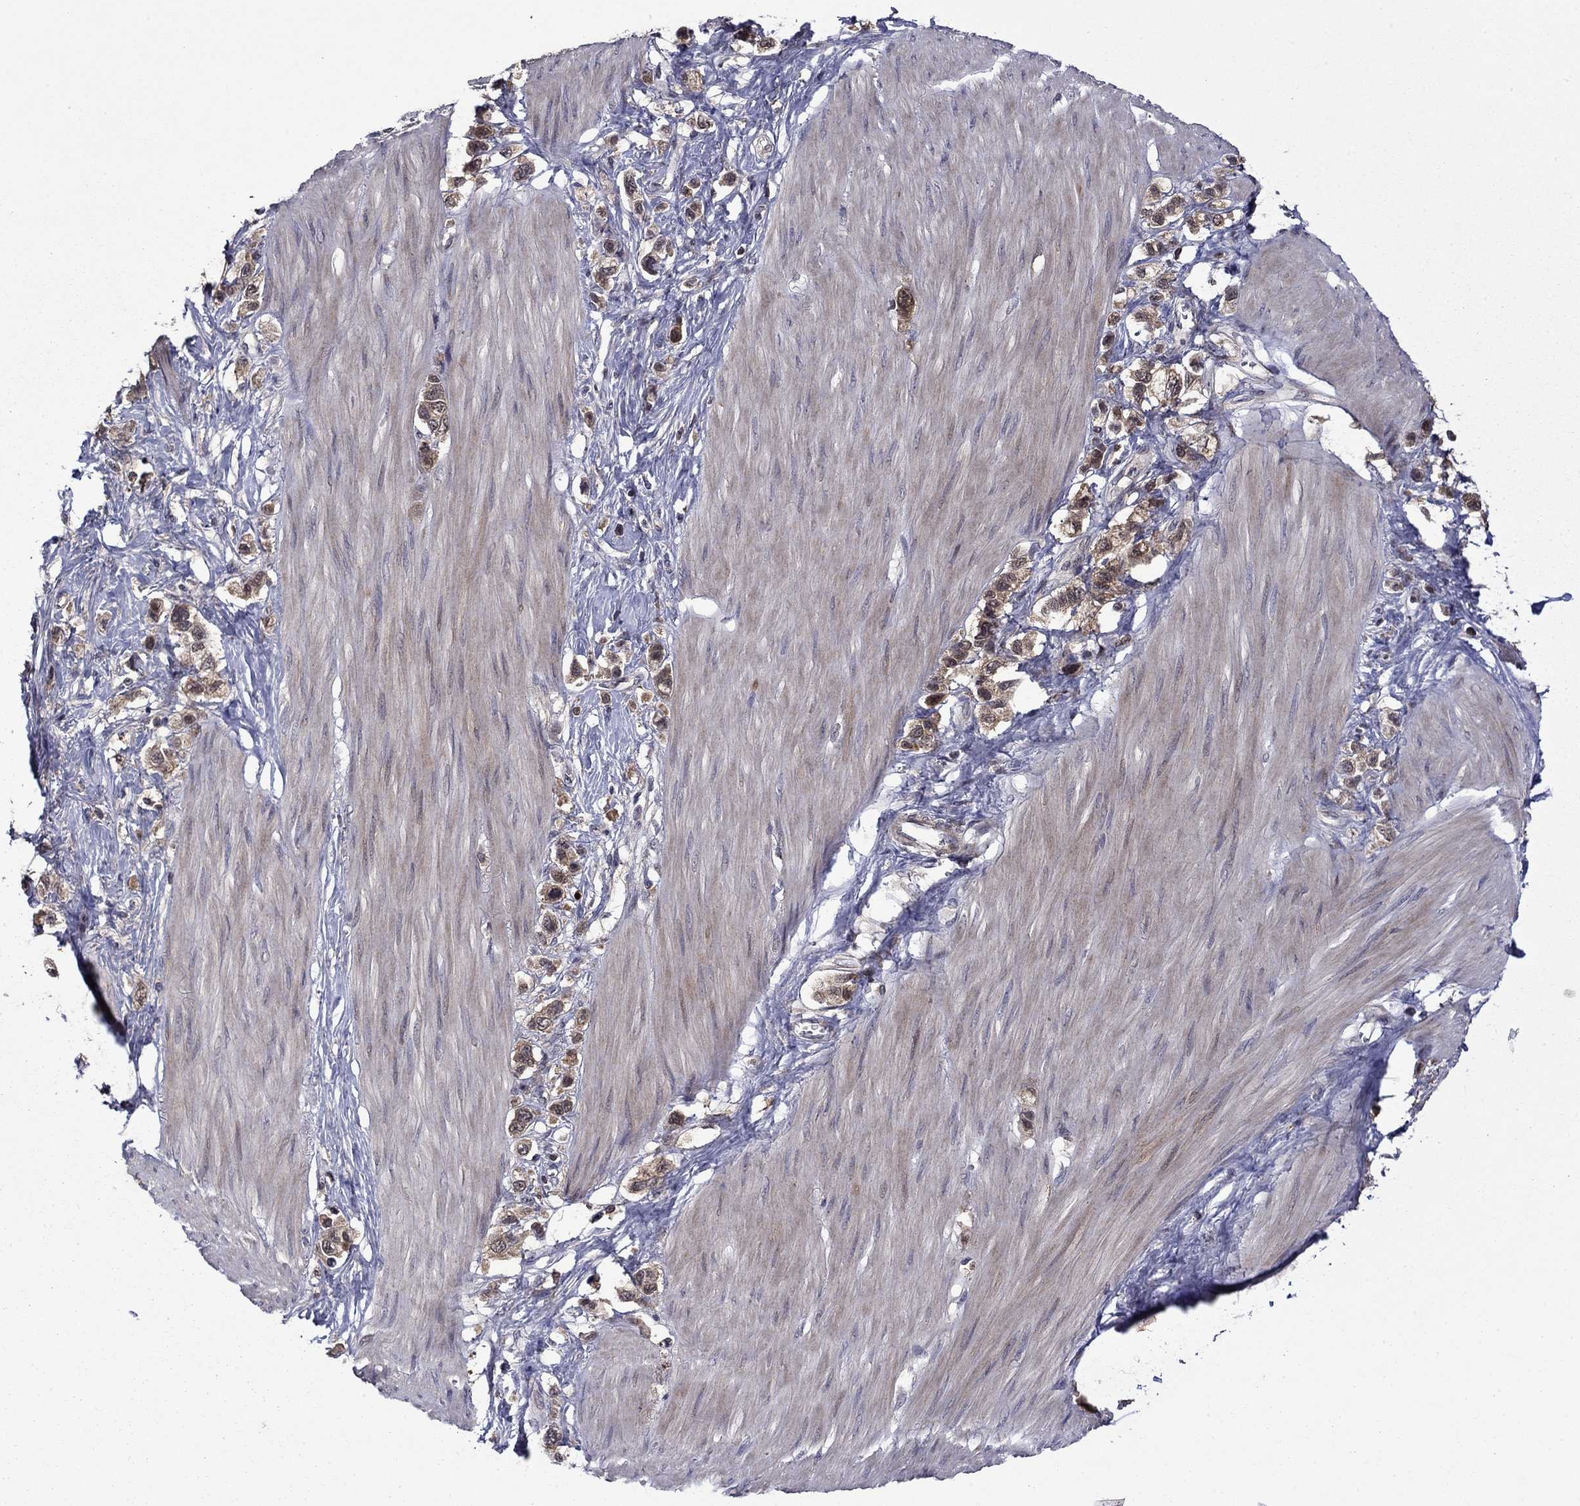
{"staining": {"intensity": "moderate", "quantity": "25%-75%", "location": "cytoplasmic/membranous"}, "tissue": "stomach cancer", "cell_type": "Tumor cells", "image_type": "cancer", "snomed": [{"axis": "morphology", "description": "Normal tissue, NOS"}, {"axis": "morphology", "description": "Adenocarcinoma, NOS"}, {"axis": "morphology", "description": "Adenocarcinoma, High grade"}, {"axis": "topography", "description": "Stomach, upper"}, {"axis": "topography", "description": "Stomach"}], "caption": "Tumor cells exhibit moderate cytoplasmic/membranous staining in approximately 25%-75% of cells in stomach cancer.", "gene": "TPMT", "patient": {"sex": "female", "age": 65}}